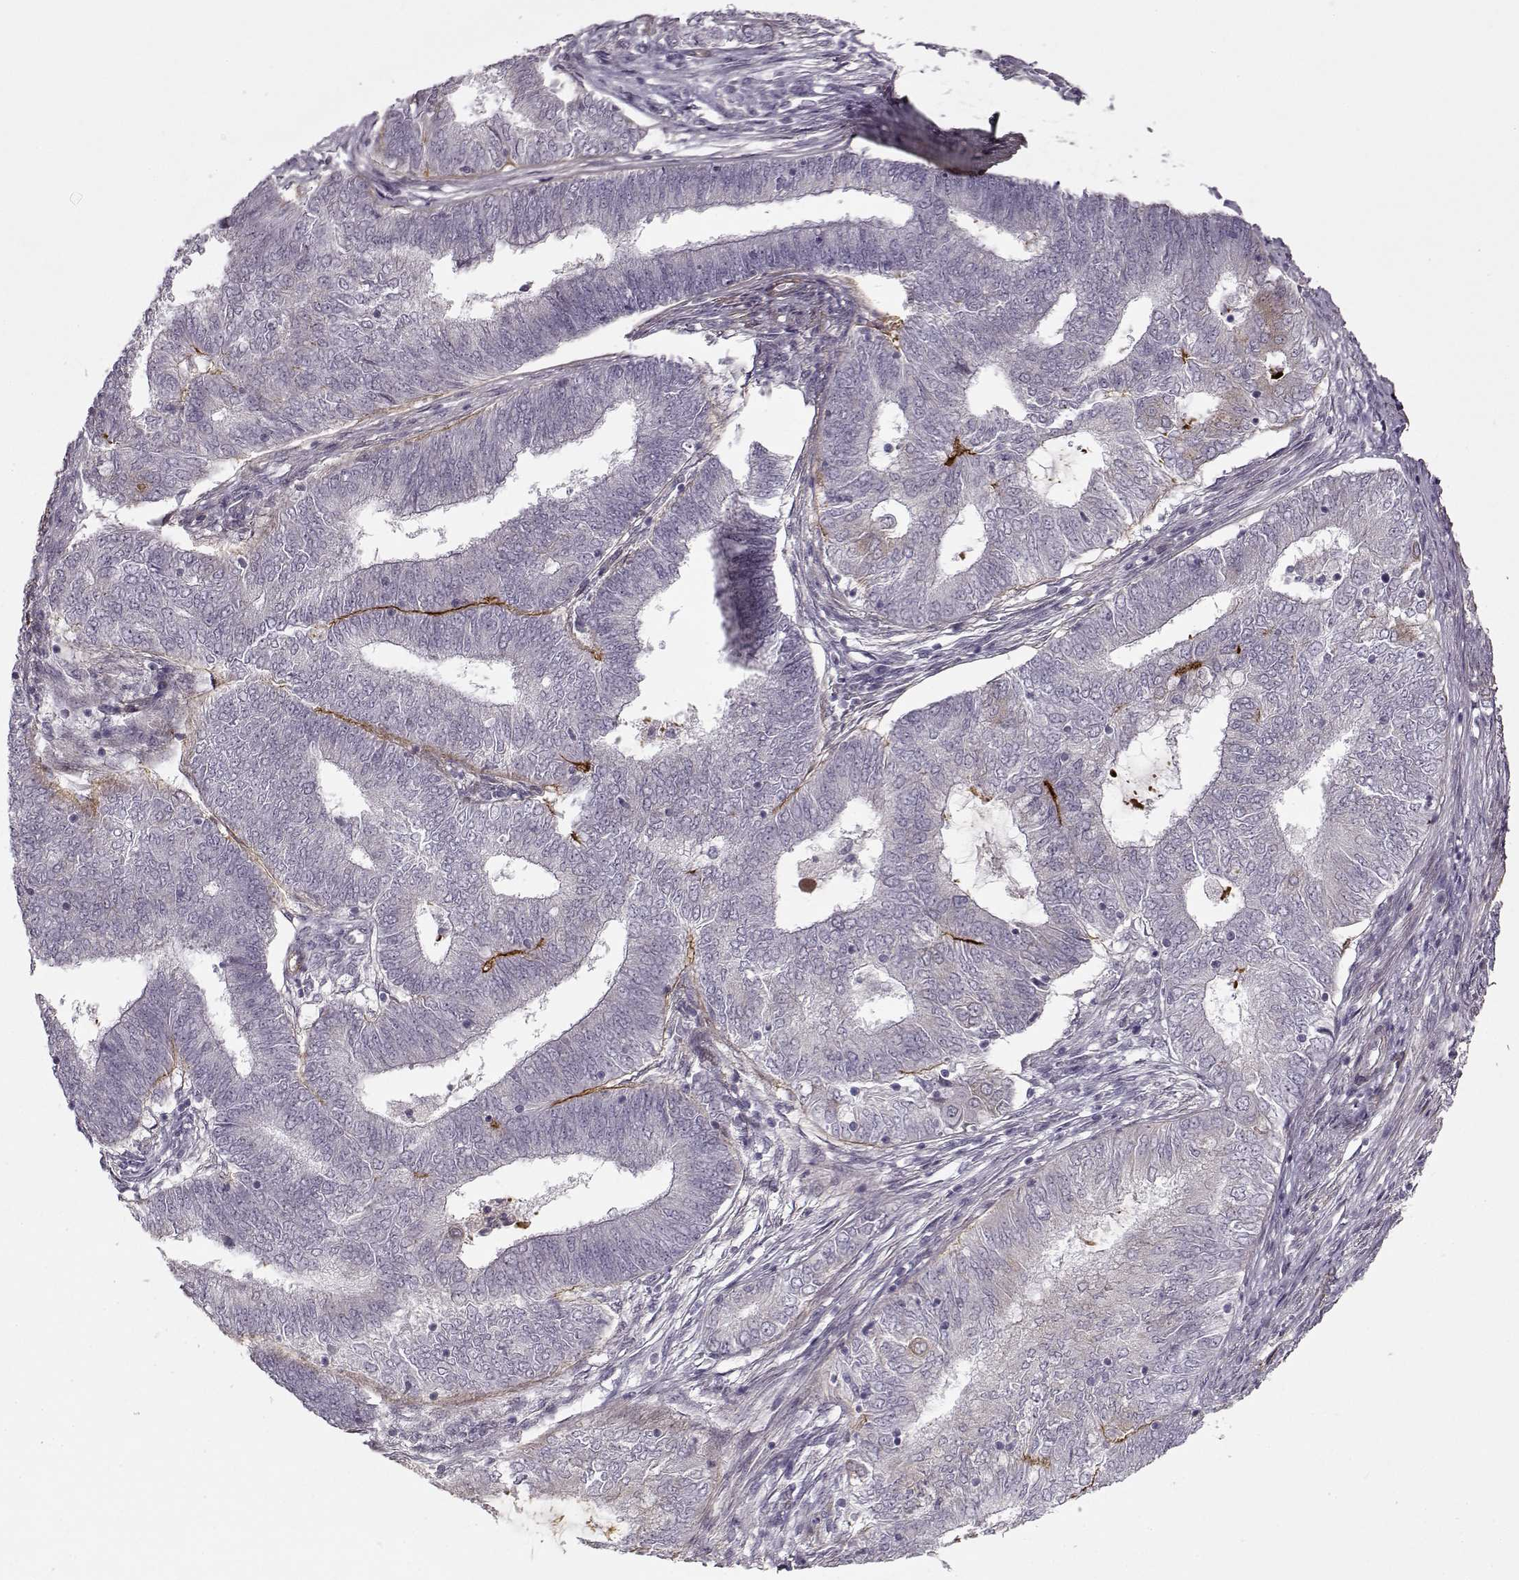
{"staining": {"intensity": "weak", "quantity": "<25%", "location": "cytoplasmic/membranous"}, "tissue": "endometrial cancer", "cell_type": "Tumor cells", "image_type": "cancer", "snomed": [{"axis": "morphology", "description": "Adenocarcinoma, NOS"}, {"axis": "topography", "description": "Endometrium"}], "caption": "Histopathology image shows no significant protein expression in tumor cells of adenocarcinoma (endometrial).", "gene": "LAMB2", "patient": {"sex": "female", "age": 62}}